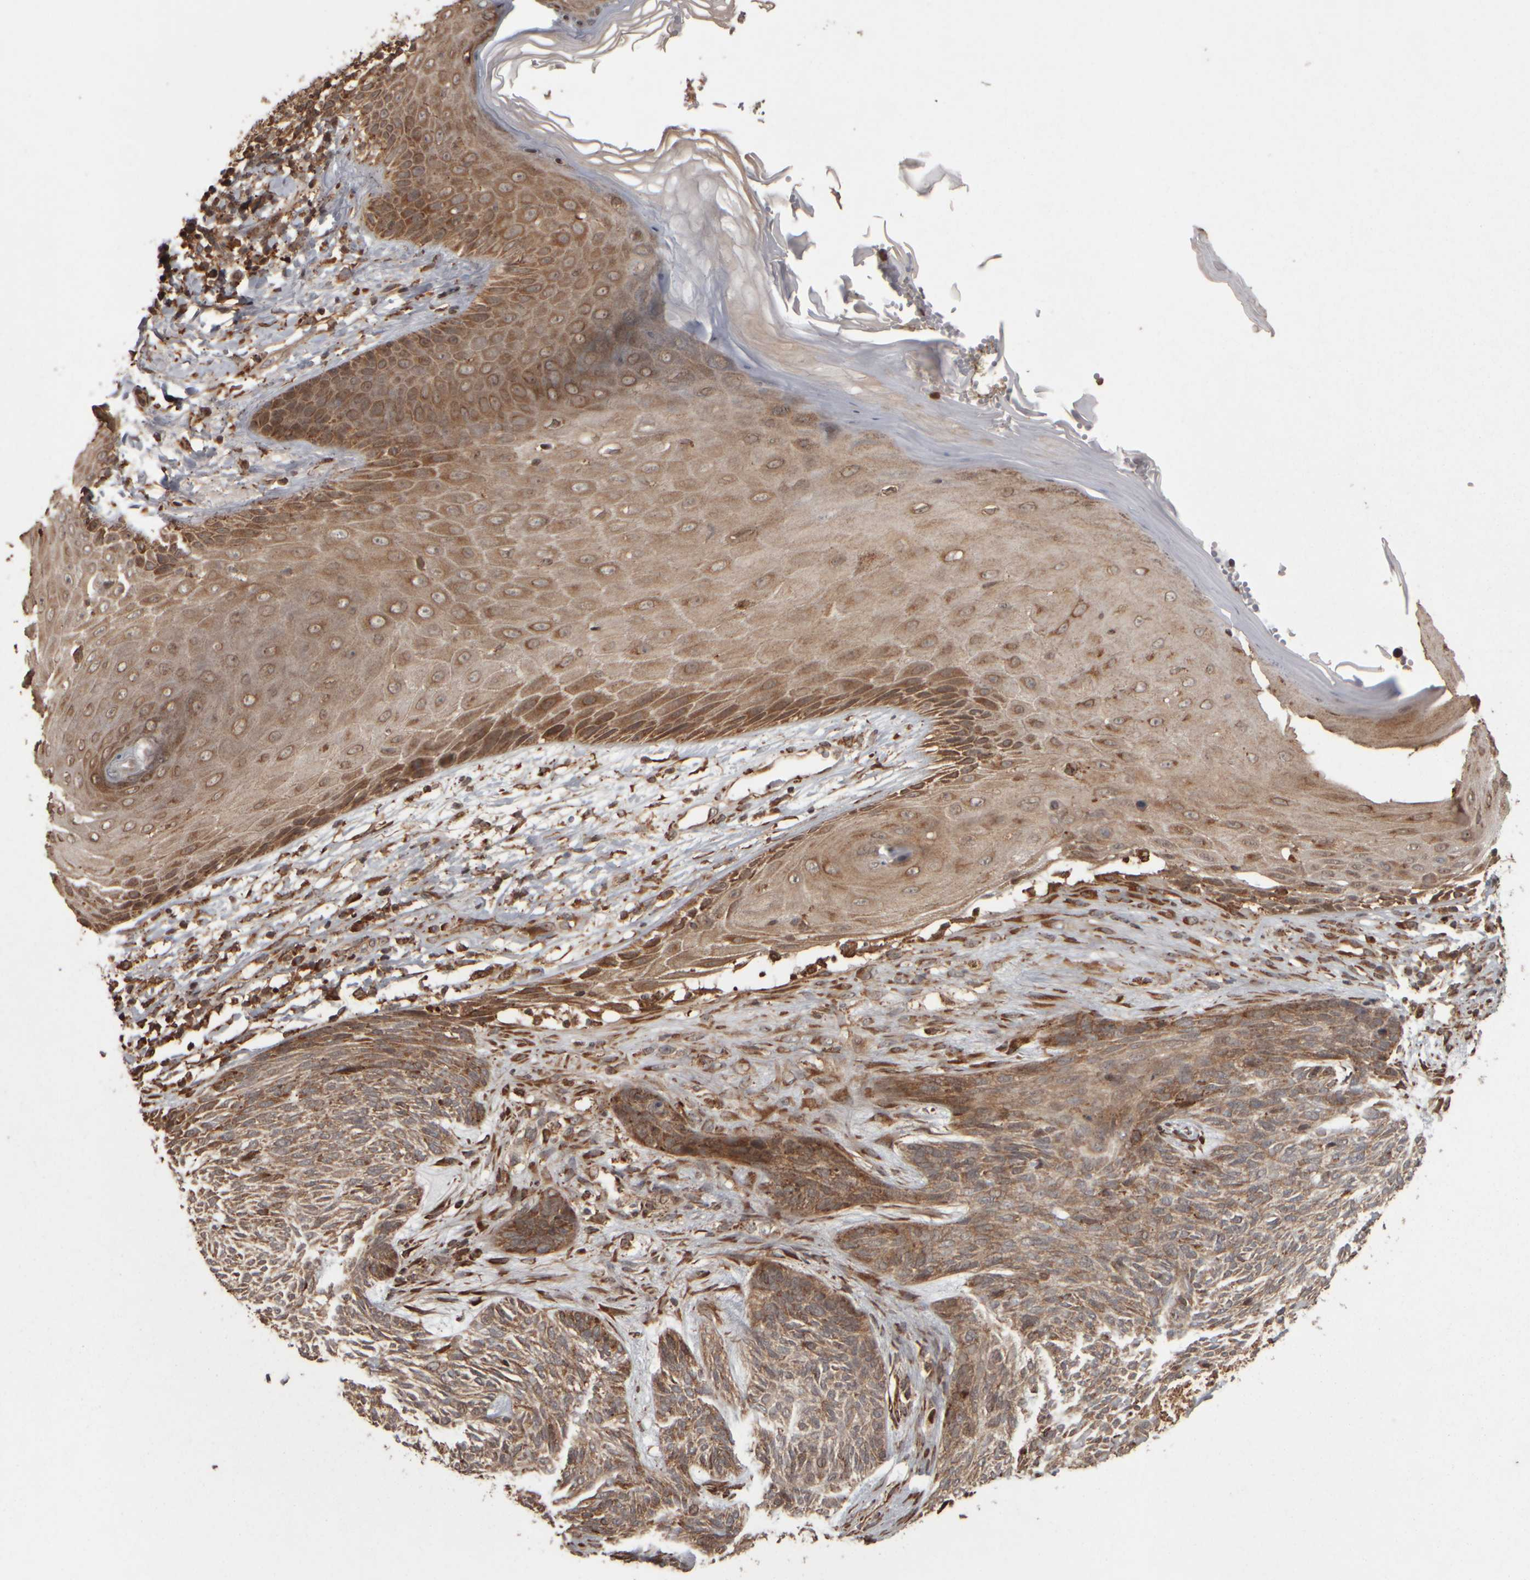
{"staining": {"intensity": "moderate", "quantity": ">75%", "location": "cytoplasmic/membranous"}, "tissue": "skin cancer", "cell_type": "Tumor cells", "image_type": "cancer", "snomed": [{"axis": "morphology", "description": "Basal cell carcinoma"}, {"axis": "topography", "description": "Skin"}], "caption": "Skin basal cell carcinoma stained for a protein exhibits moderate cytoplasmic/membranous positivity in tumor cells. Using DAB (3,3'-diaminobenzidine) (brown) and hematoxylin (blue) stains, captured at high magnification using brightfield microscopy.", "gene": "AGBL3", "patient": {"sex": "male", "age": 55}}